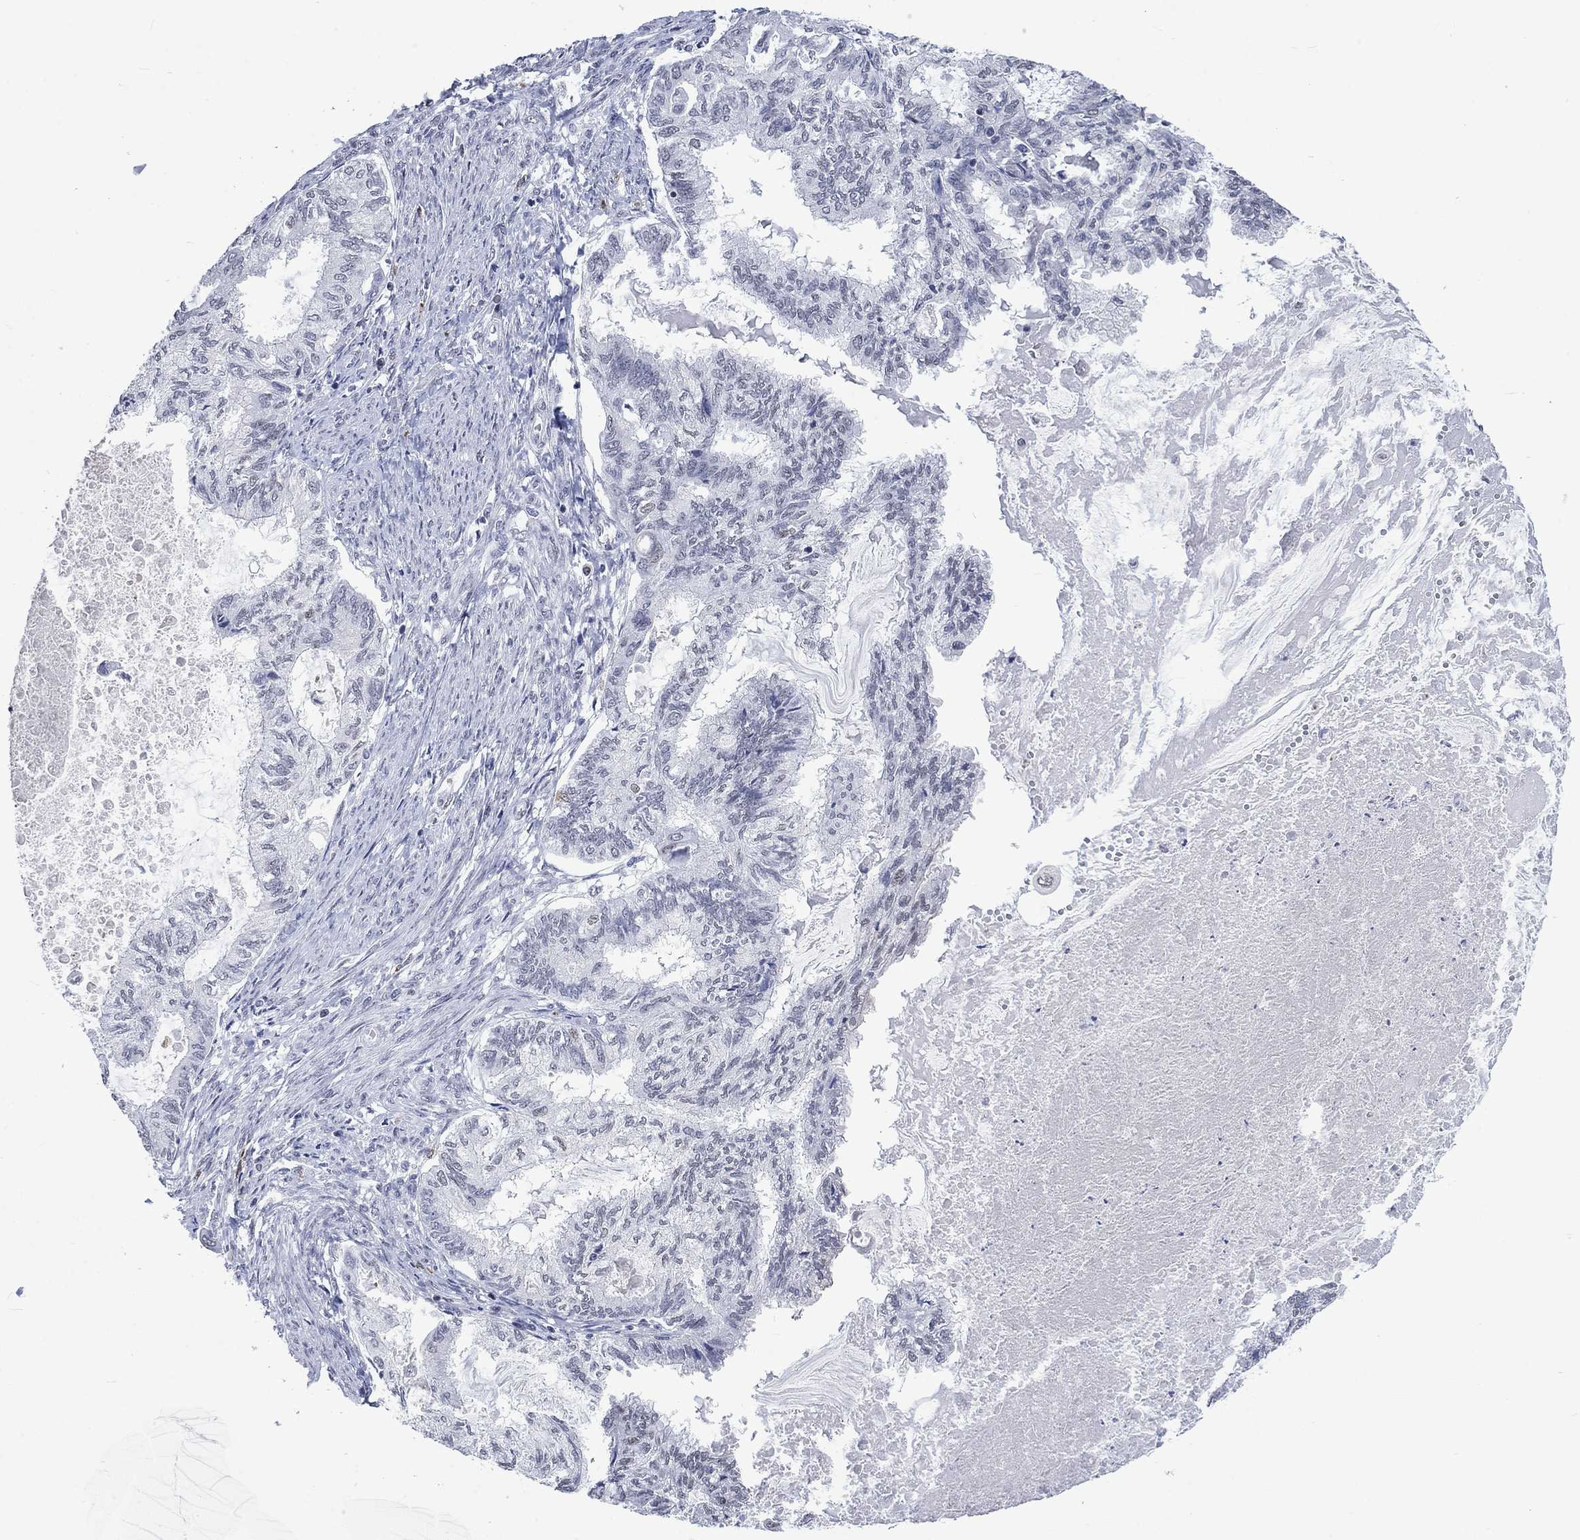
{"staining": {"intensity": "negative", "quantity": "none", "location": "none"}, "tissue": "endometrial cancer", "cell_type": "Tumor cells", "image_type": "cancer", "snomed": [{"axis": "morphology", "description": "Adenocarcinoma, NOS"}, {"axis": "topography", "description": "Endometrium"}], "caption": "Adenocarcinoma (endometrial) stained for a protein using IHC reveals no staining tumor cells.", "gene": "HCFC1", "patient": {"sex": "female", "age": 86}}